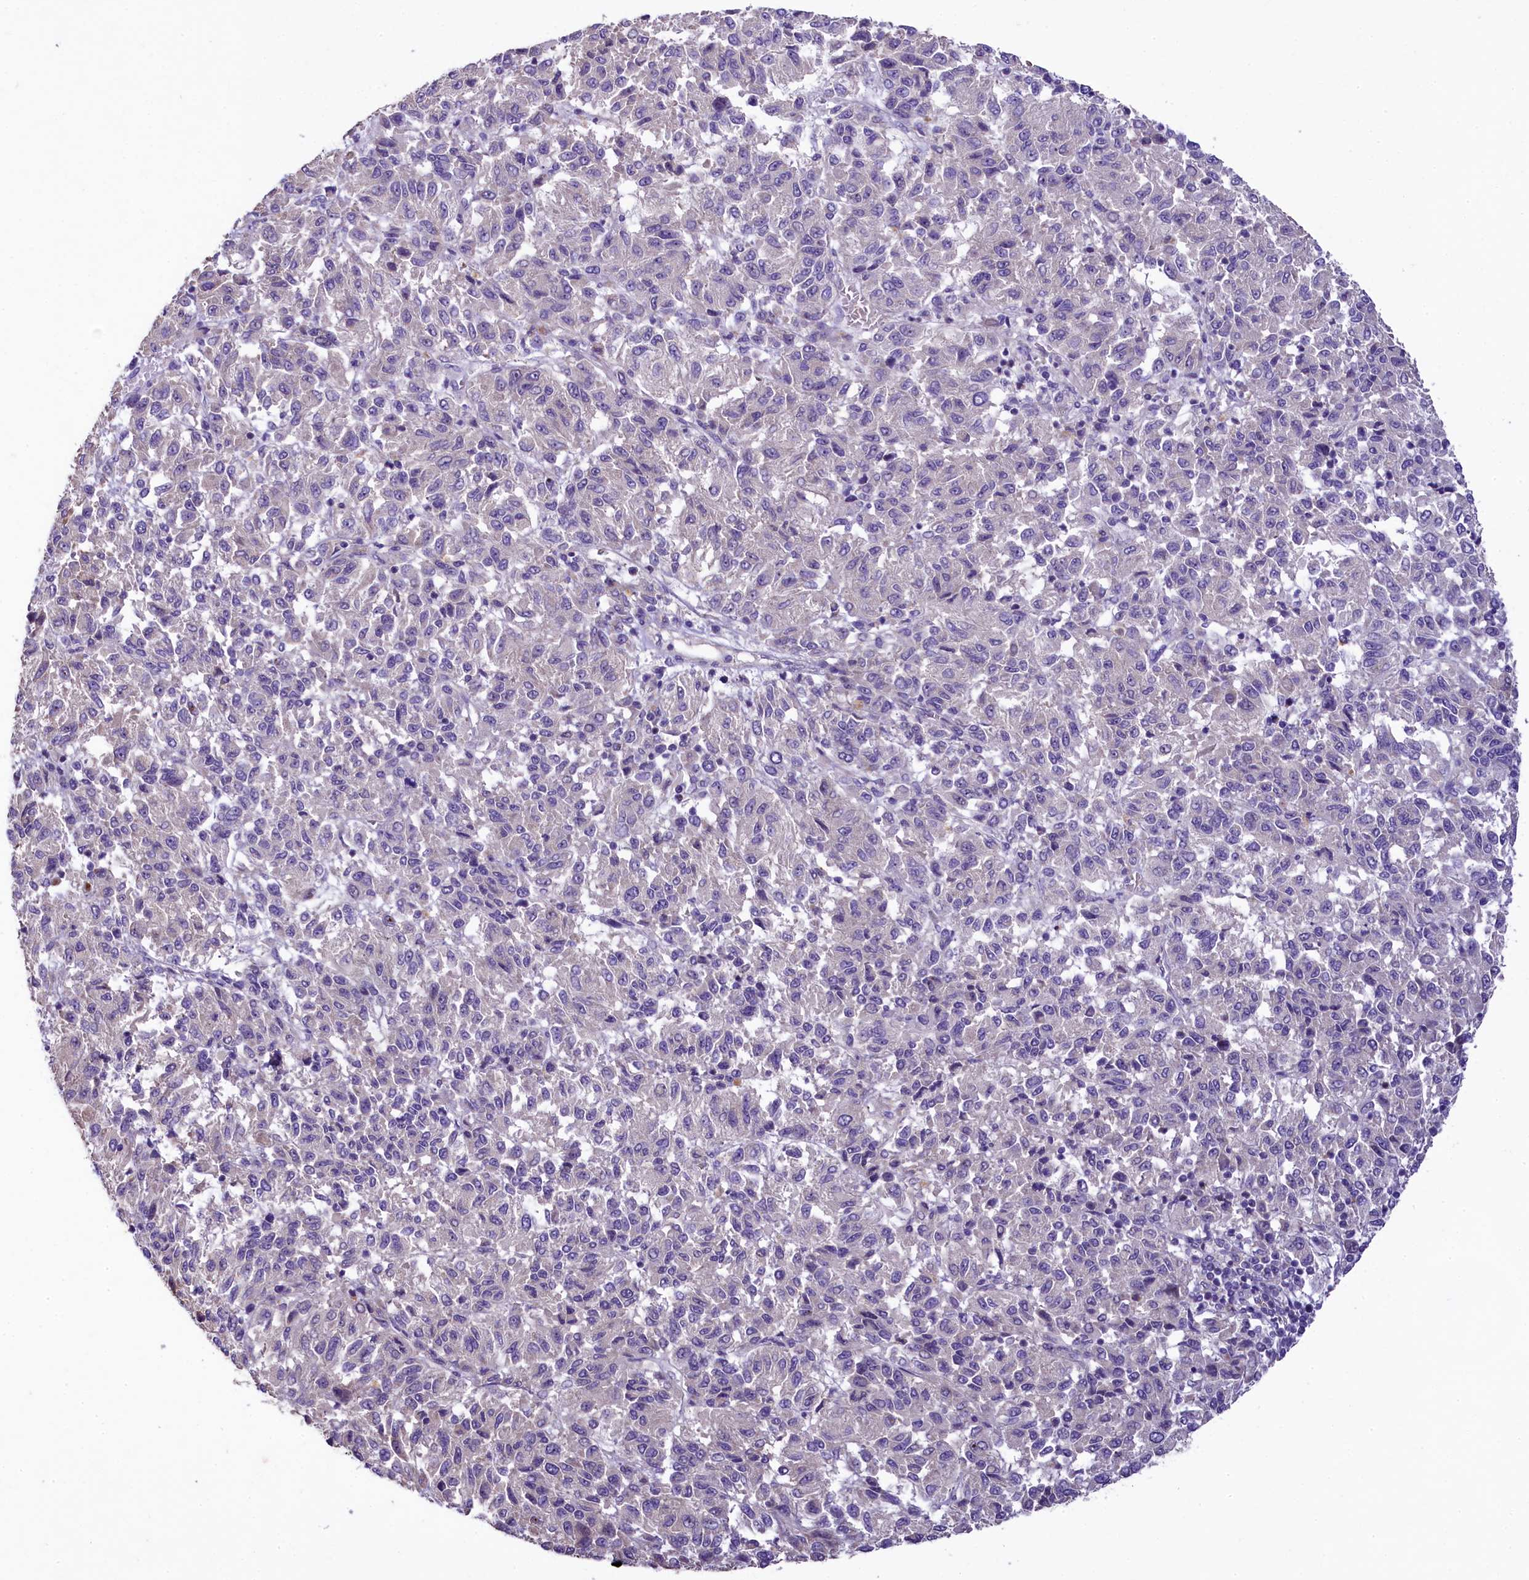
{"staining": {"intensity": "negative", "quantity": "none", "location": "none"}, "tissue": "melanoma", "cell_type": "Tumor cells", "image_type": "cancer", "snomed": [{"axis": "morphology", "description": "Malignant melanoma, Metastatic site"}, {"axis": "topography", "description": "Lung"}], "caption": "Photomicrograph shows no protein expression in tumor cells of malignant melanoma (metastatic site) tissue. Nuclei are stained in blue.", "gene": "UBXN6", "patient": {"sex": "male", "age": 64}}